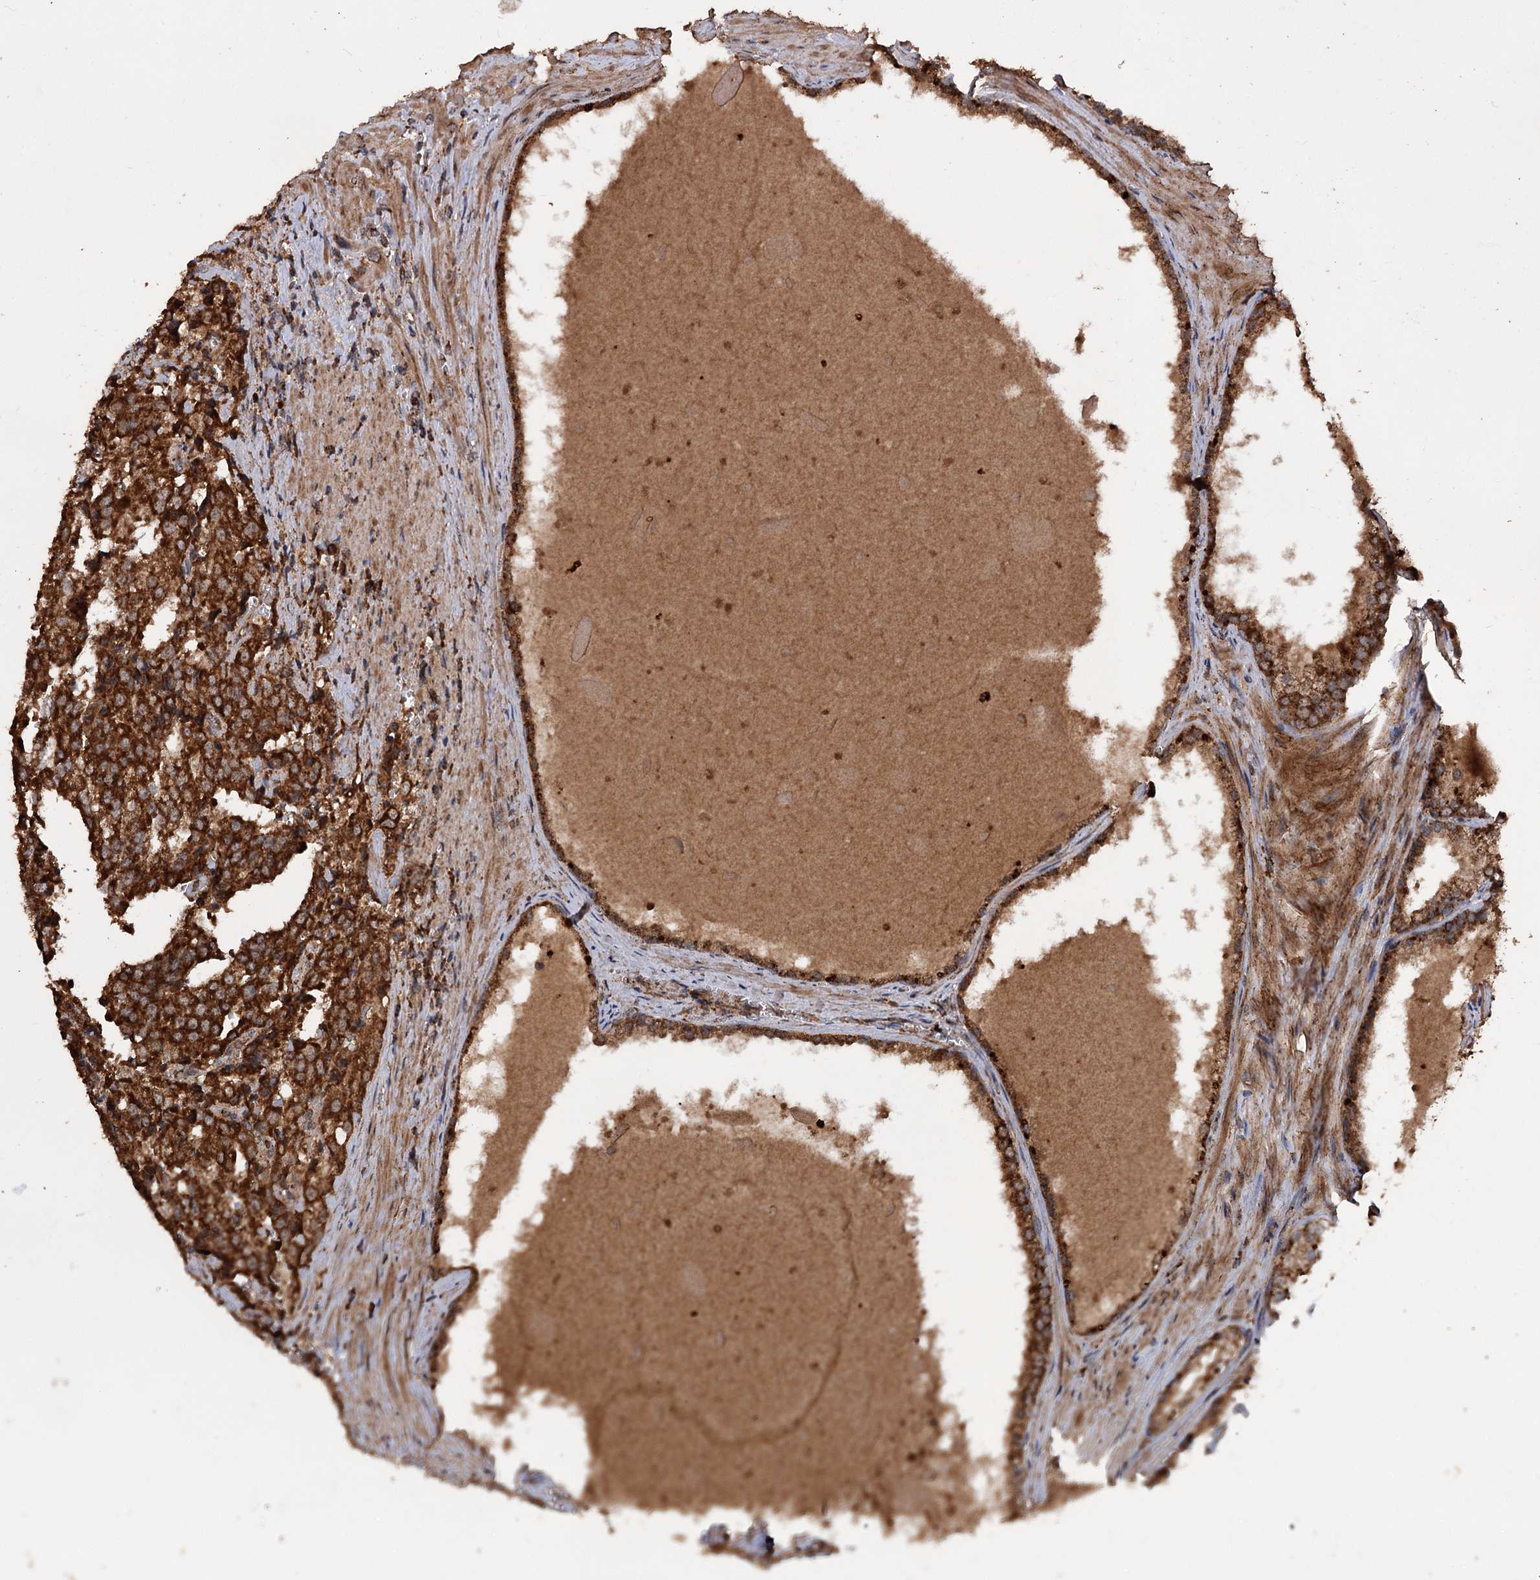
{"staining": {"intensity": "strong", "quantity": ">75%", "location": "cytoplasmic/membranous"}, "tissue": "prostate cancer", "cell_type": "Tumor cells", "image_type": "cancer", "snomed": [{"axis": "morphology", "description": "Adenocarcinoma, High grade"}, {"axis": "topography", "description": "Prostate"}], "caption": "Immunohistochemical staining of human prostate high-grade adenocarcinoma exhibits high levels of strong cytoplasmic/membranous positivity in approximately >75% of tumor cells.", "gene": "IPO4", "patient": {"sex": "male", "age": 68}}